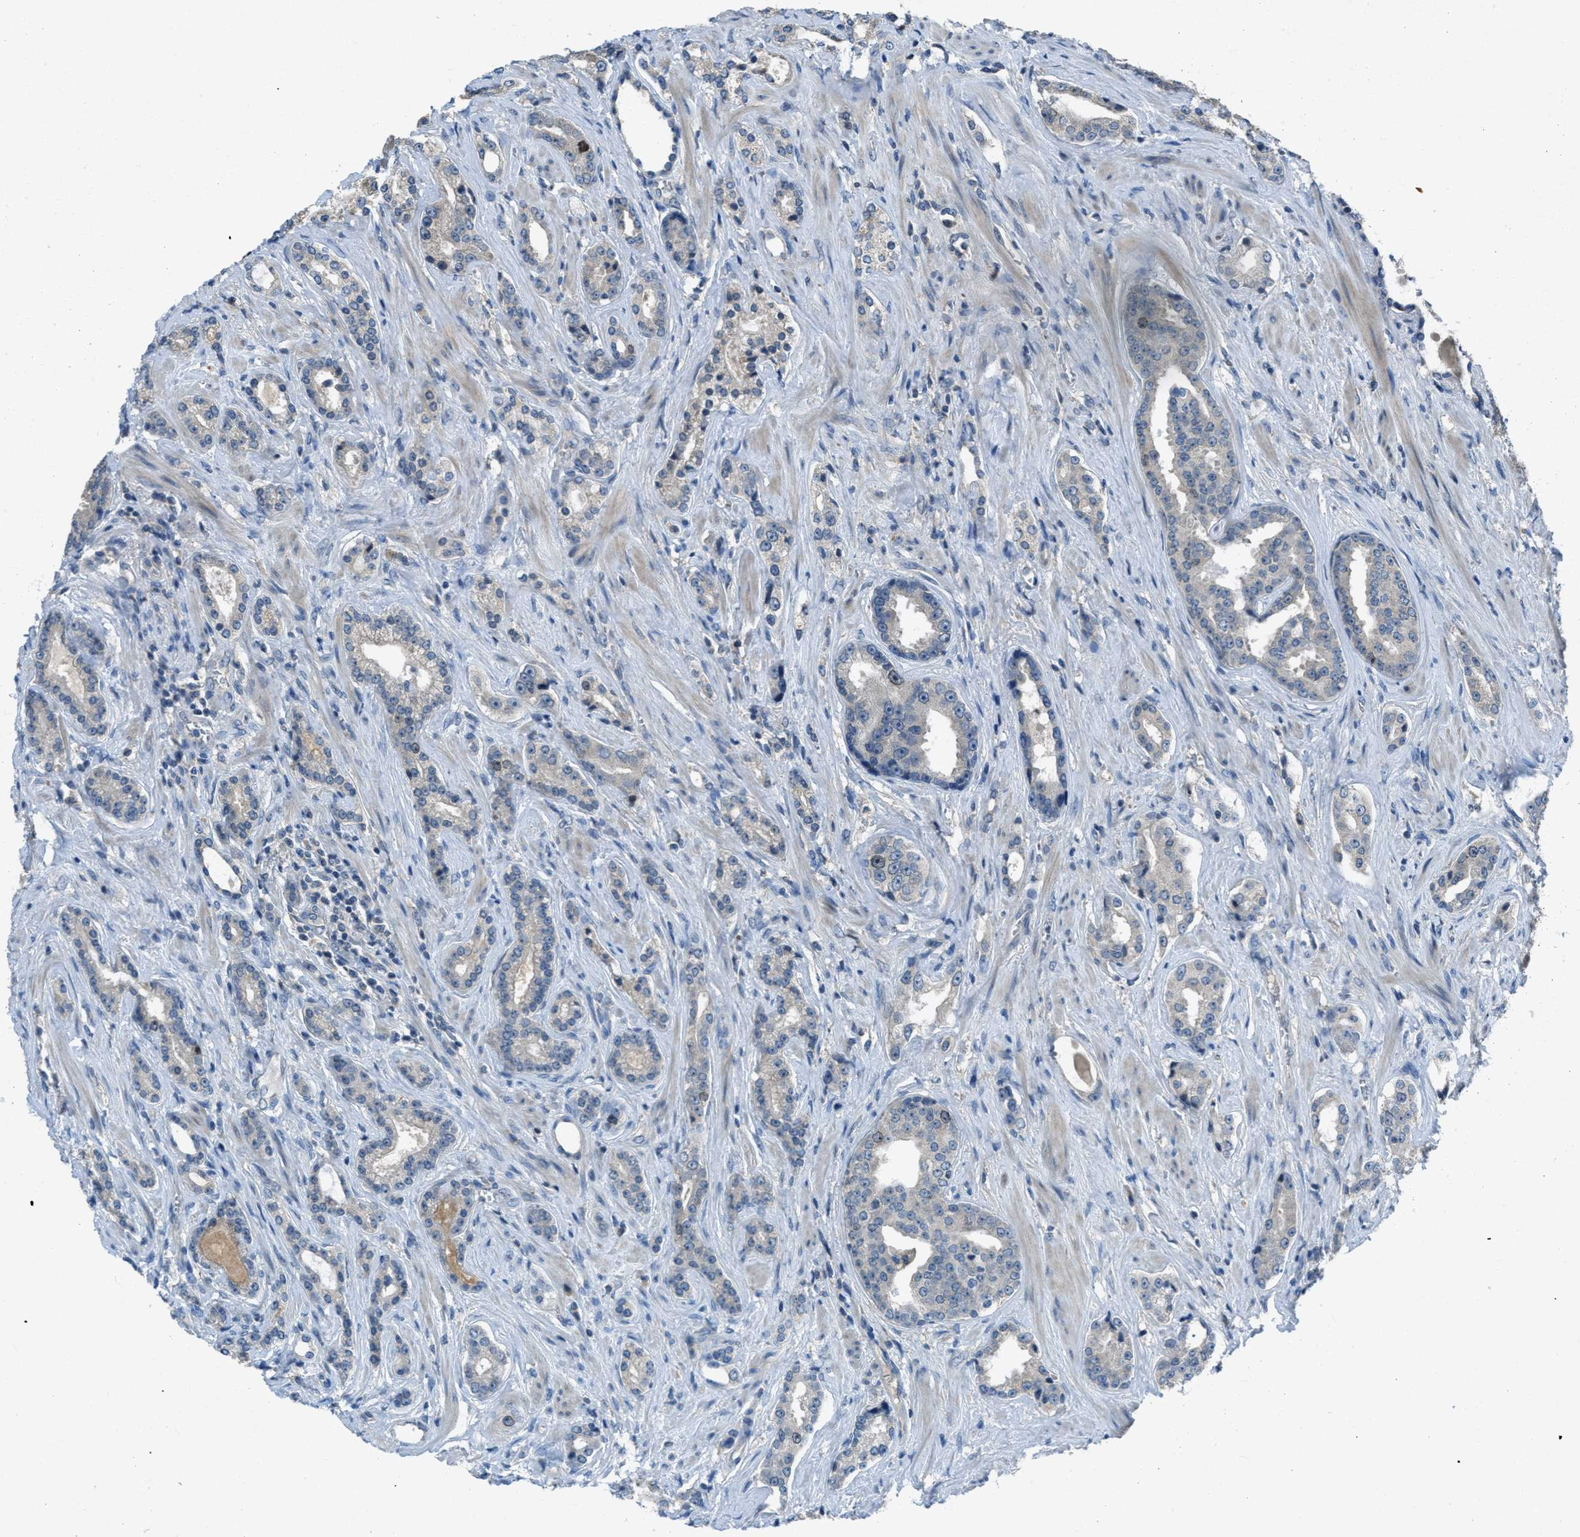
{"staining": {"intensity": "moderate", "quantity": "<25%", "location": "nuclear"}, "tissue": "prostate cancer", "cell_type": "Tumor cells", "image_type": "cancer", "snomed": [{"axis": "morphology", "description": "Adenocarcinoma, High grade"}, {"axis": "topography", "description": "Prostate"}], "caption": "Protein expression analysis of high-grade adenocarcinoma (prostate) exhibits moderate nuclear staining in about <25% of tumor cells.", "gene": "MIS18A", "patient": {"sex": "male", "age": 71}}